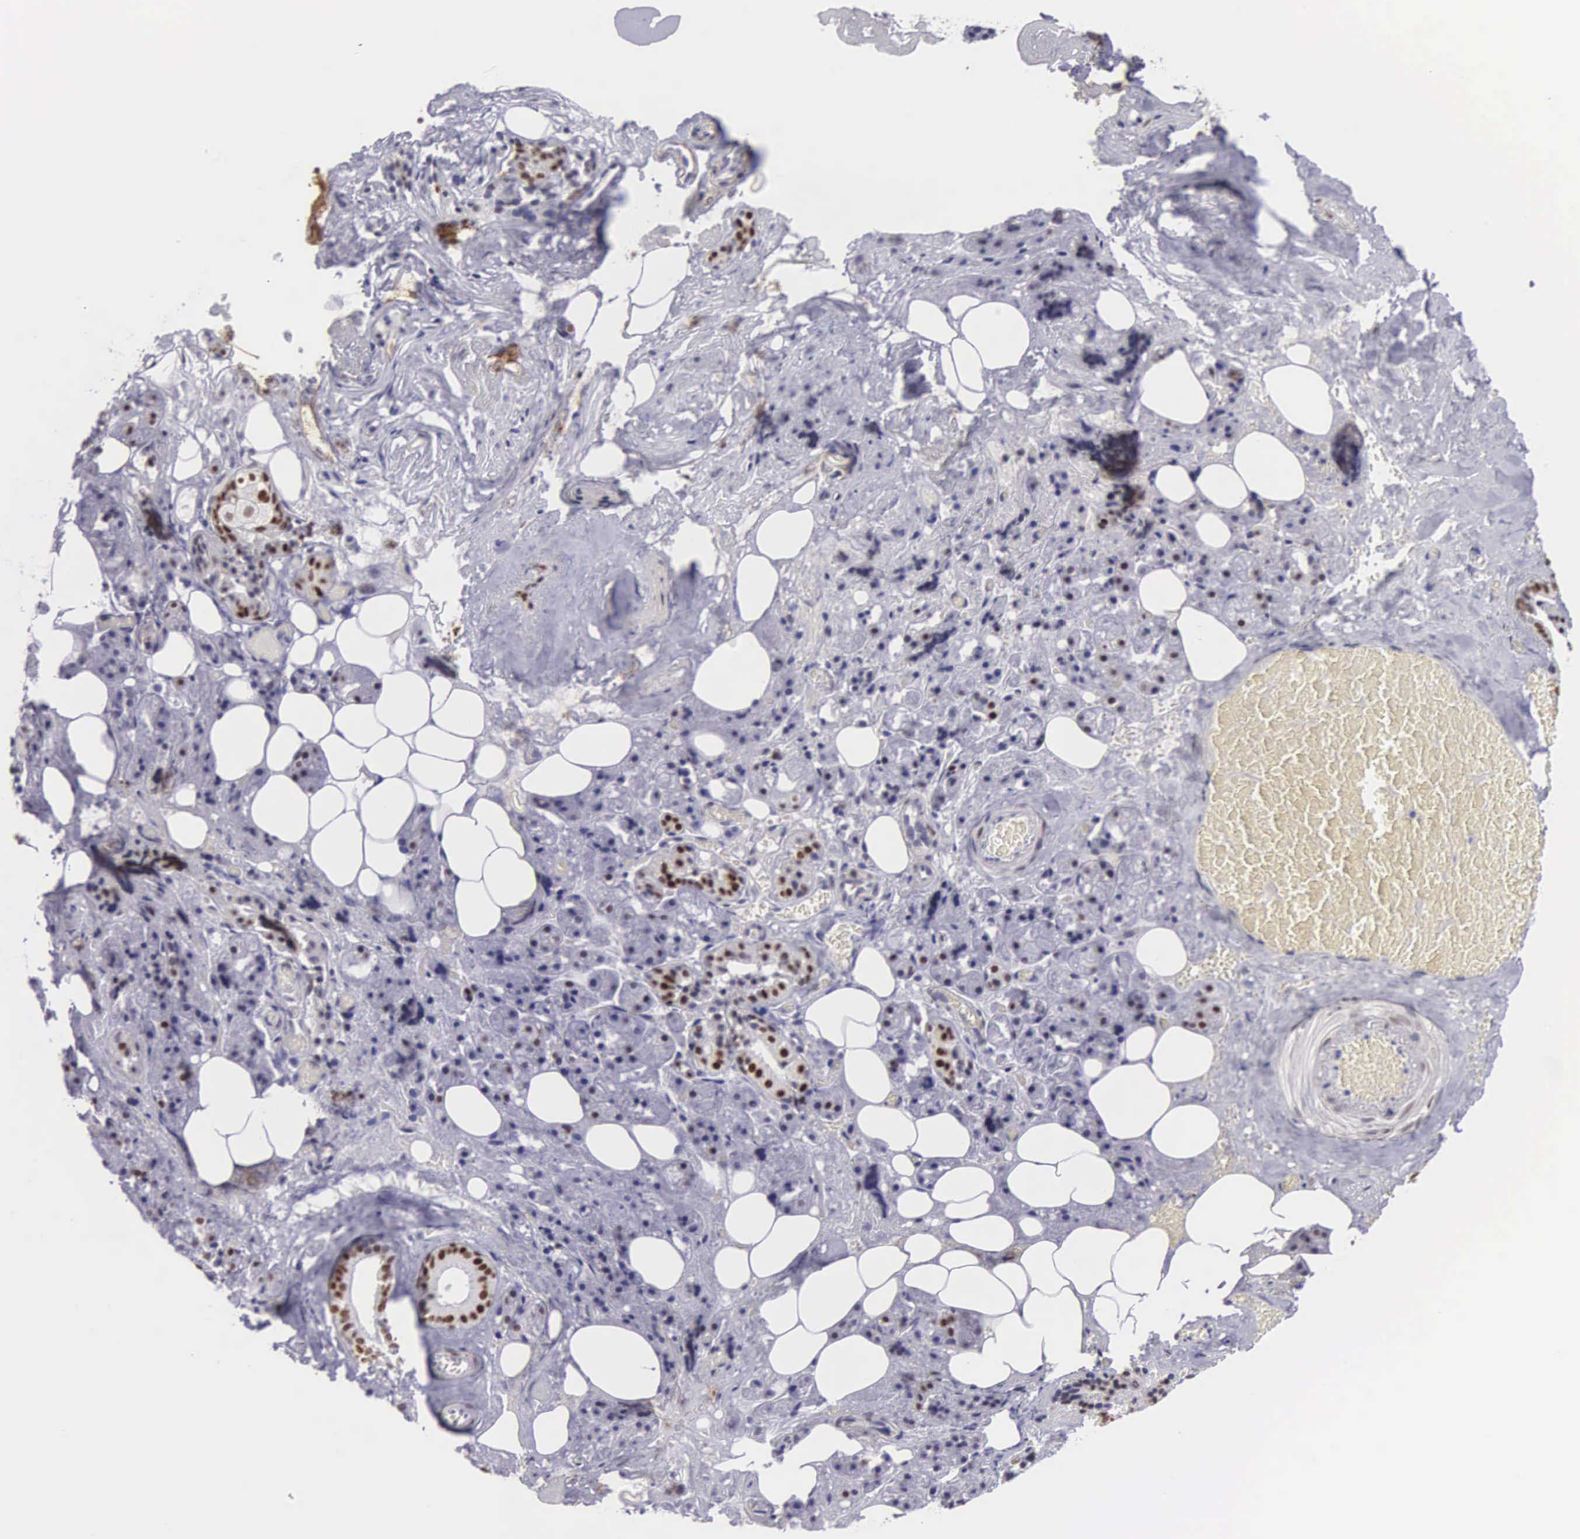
{"staining": {"intensity": "moderate", "quantity": ">75%", "location": "nuclear"}, "tissue": "salivary gland", "cell_type": "Glandular cells", "image_type": "normal", "snomed": [{"axis": "morphology", "description": "Normal tissue, NOS"}, {"axis": "topography", "description": "Salivary gland"}], "caption": "A high-resolution histopathology image shows immunohistochemistry (IHC) staining of normal salivary gland, which shows moderate nuclear staining in approximately >75% of glandular cells.", "gene": "ETV6", "patient": {"sex": "female", "age": 55}}